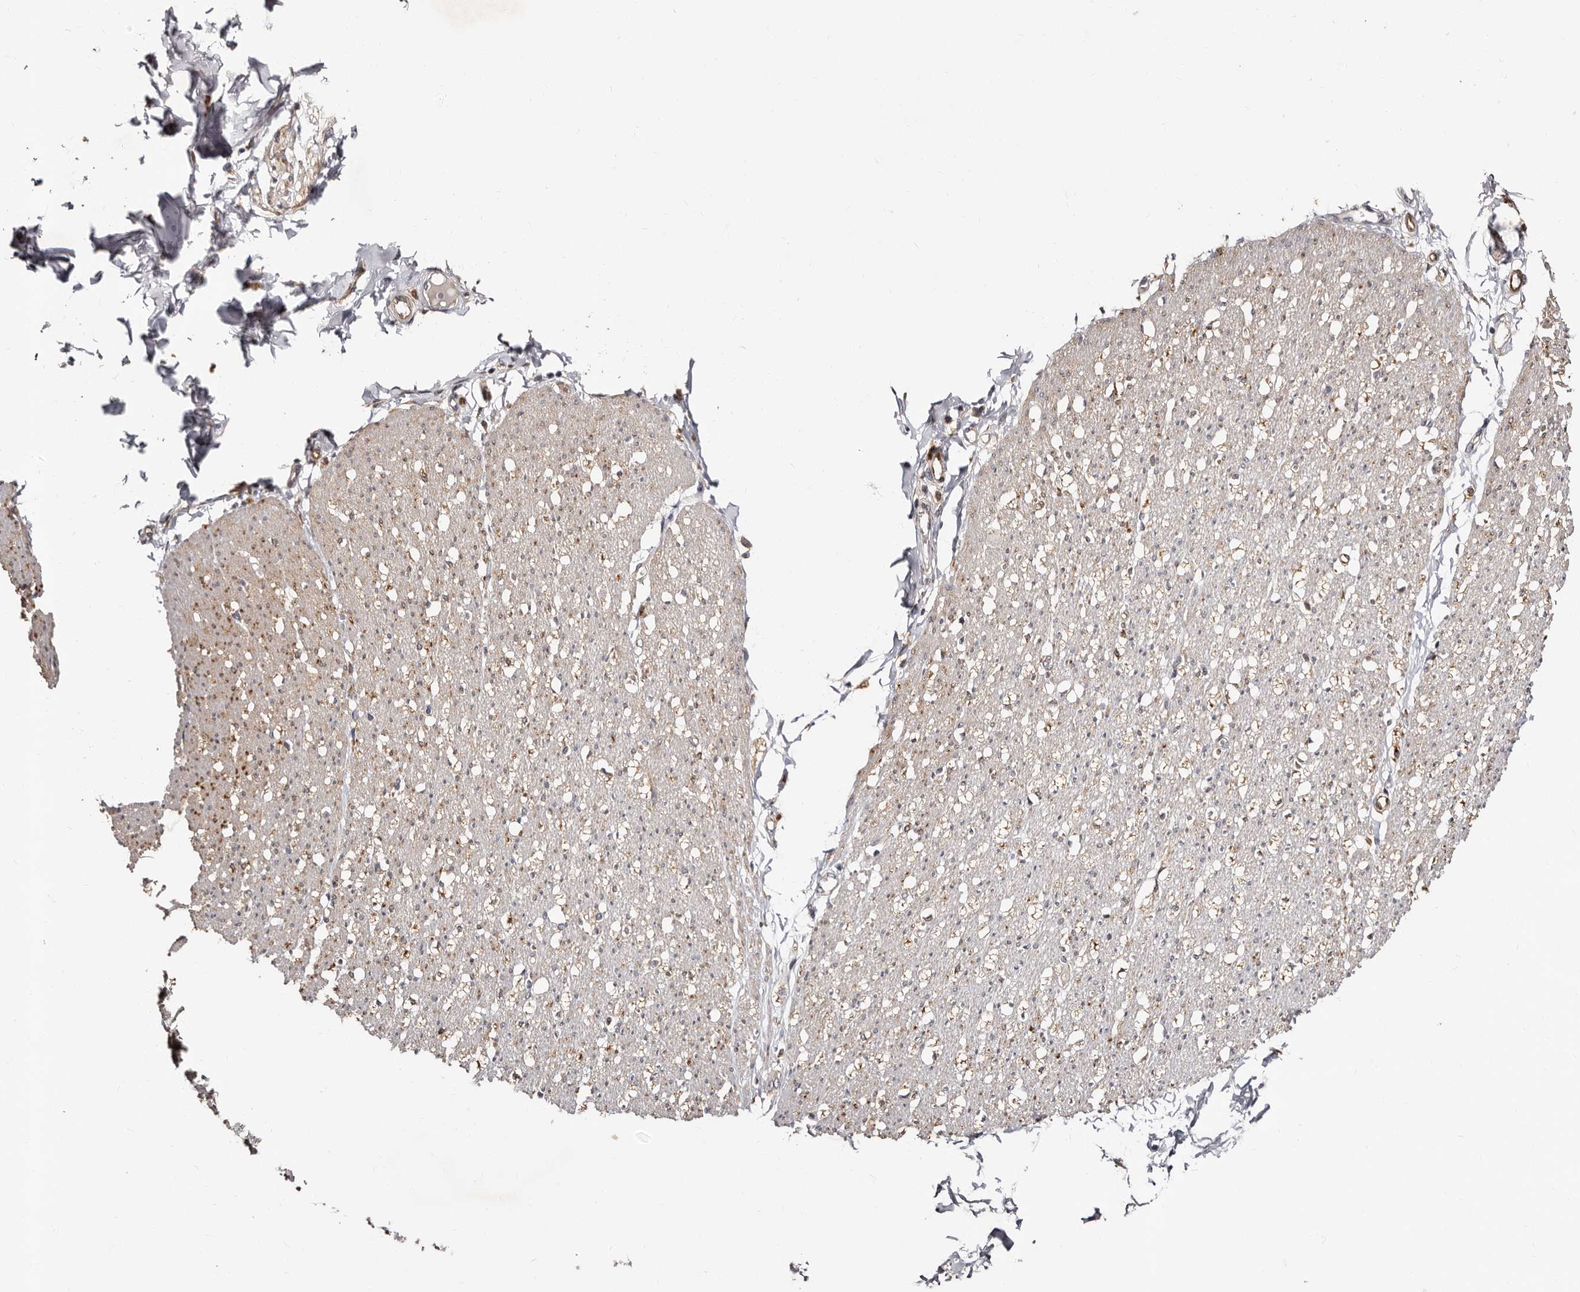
{"staining": {"intensity": "moderate", "quantity": "25%-75%", "location": "cytoplasmic/membranous"}, "tissue": "smooth muscle", "cell_type": "Smooth muscle cells", "image_type": "normal", "snomed": [{"axis": "morphology", "description": "Normal tissue, NOS"}, {"axis": "morphology", "description": "Adenocarcinoma, NOS"}, {"axis": "topography", "description": "Colon"}, {"axis": "topography", "description": "Peripheral nerve tissue"}], "caption": "IHC of unremarkable smooth muscle exhibits medium levels of moderate cytoplasmic/membranous positivity in approximately 25%-75% of smooth muscle cells.", "gene": "TBC1D22B", "patient": {"sex": "male", "age": 14}}